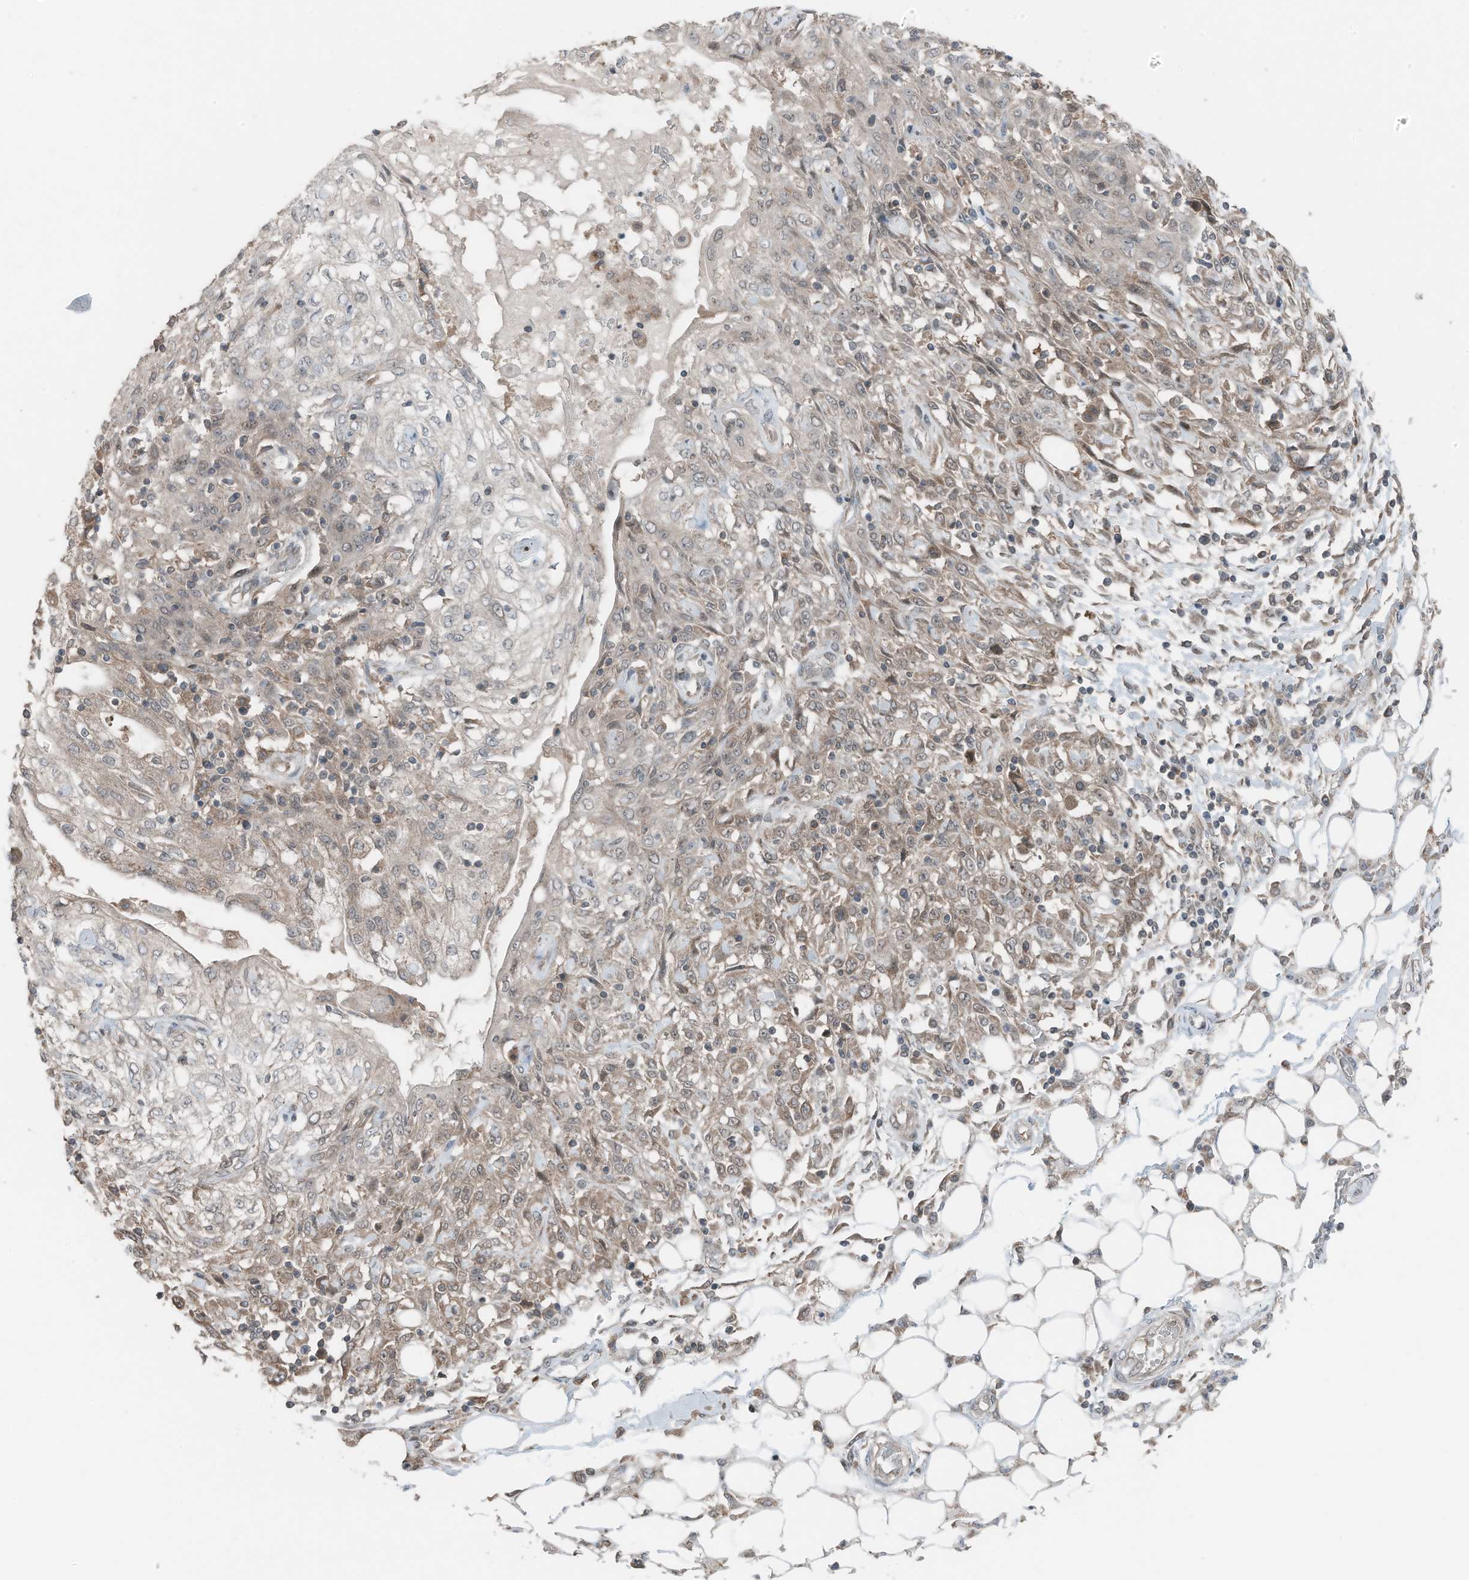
{"staining": {"intensity": "moderate", "quantity": "25%-75%", "location": "cytoplasmic/membranous,nuclear"}, "tissue": "skin cancer", "cell_type": "Tumor cells", "image_type": "cancer", "snomed": [{"axis": "morphology", "description": "Squamous cell carcinoma, NOS"}, {"axis": "morphology", "description": "Squamous cell carcinoma, metastatic, NOS"}, {"axis": "topography", "description": "Skin"}, {"axis": "topography", "description": "Lymph node"}], "caption": "Immunohistochemical staining of human squamous cell carcinoma (skin) shows medium levels of moderate cytoplasmic/membranous and nuclear positivity in approximately 25%-75% of tumor cells. The staining was performed using DAB (3,3'-diaminobenzidine), with brown indicating positive protein expression. Nuclei are stained blue with hematoxylin.", "gene": "TXNDC9", "patient": {"sex": "male", "age": 75}}